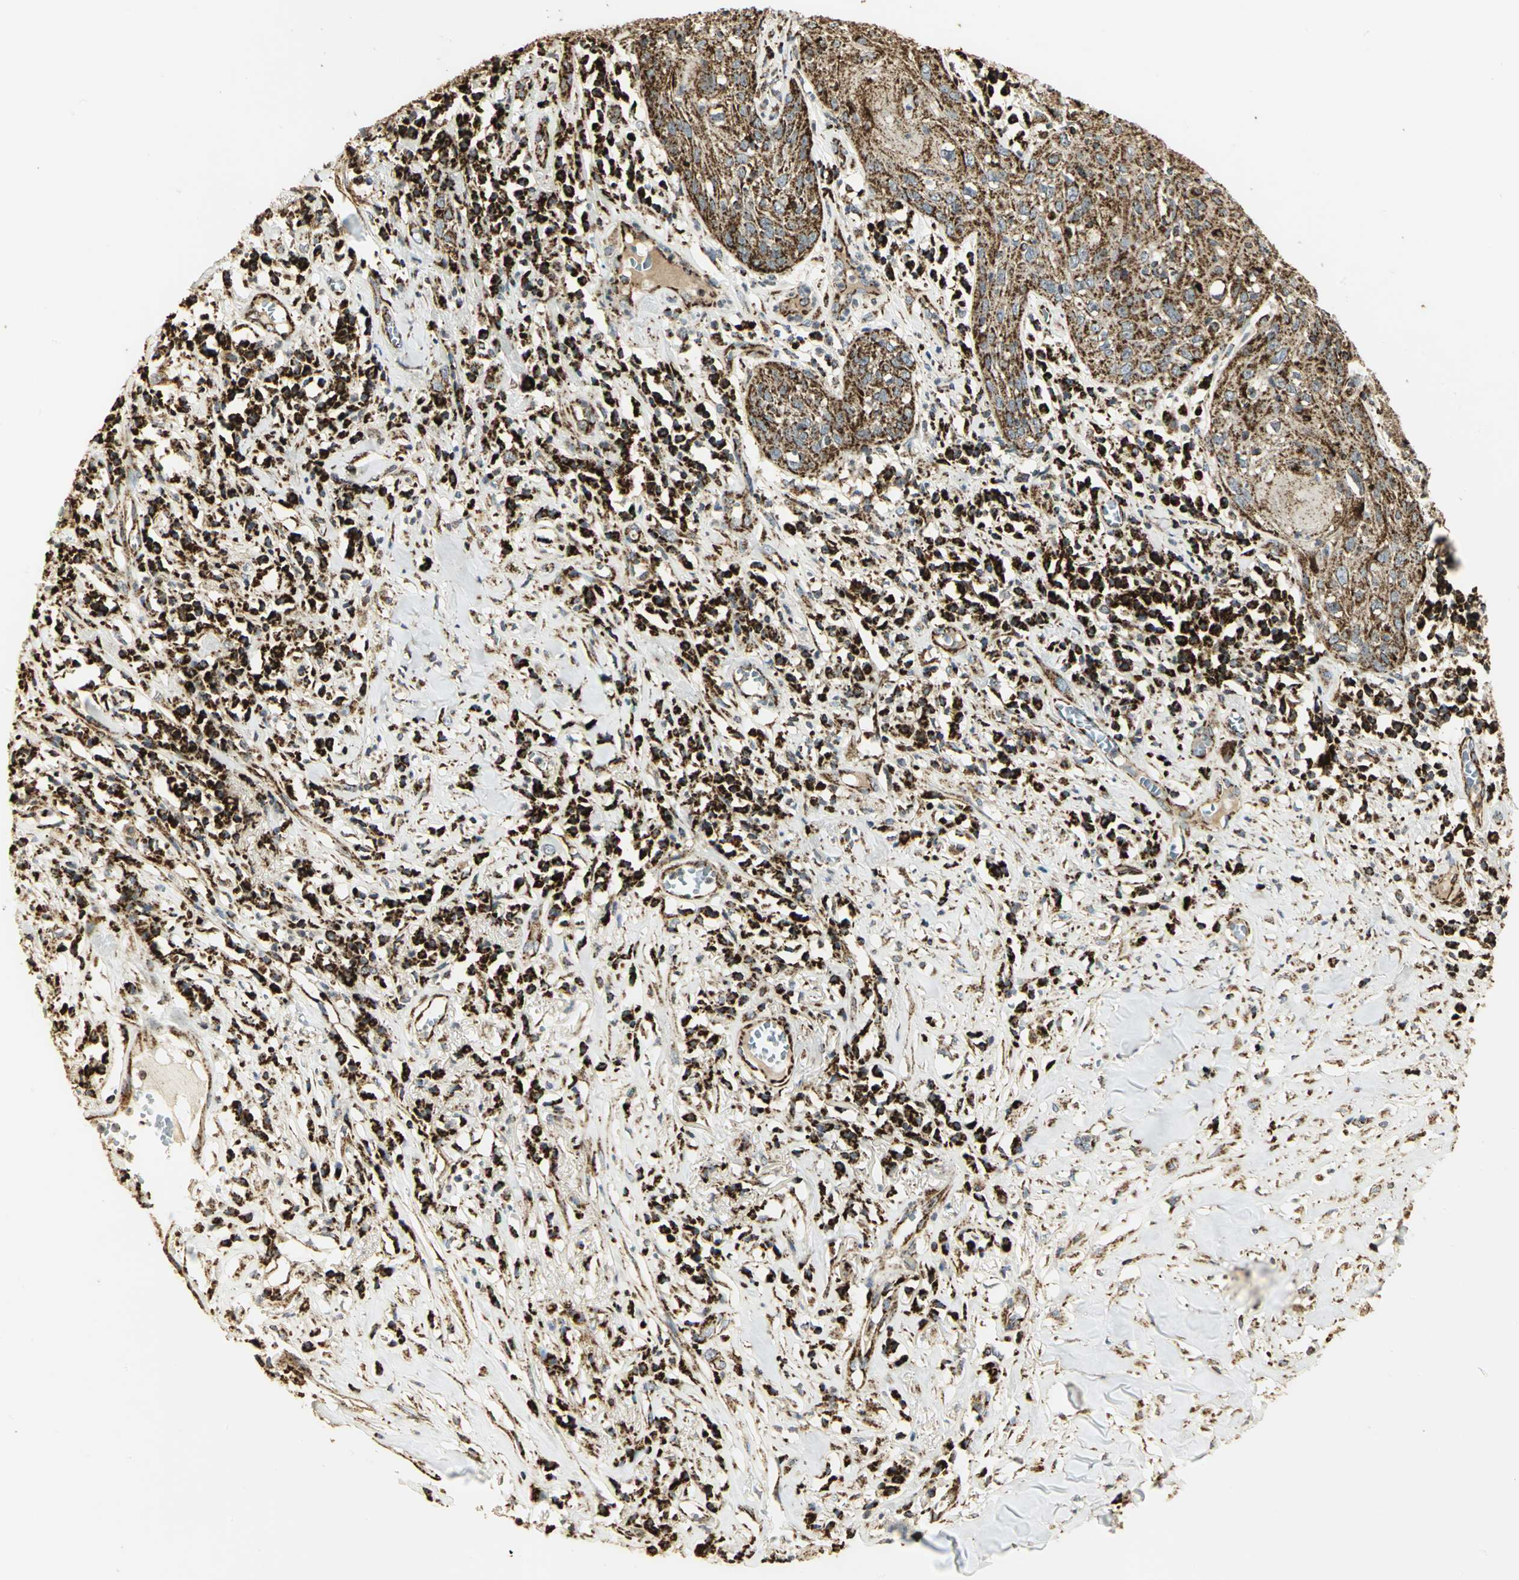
{"staining": {"intensity": "strong", "quantity": ">75%", "location": "cytoplasmic/membranous"}, "tissue": "skin cancer", "cell_type": "Tumor cells", "image_type": "cancer", "snomed": [{"axis": "morphology", "description": "Squamous cell carcinoma, NOS"}, {"axis": "topography", "description": "Skin"}], "caption": "Skin cancer stained for a protein (brown) exhibits strong cytoplasmic/membranous positive staining in about >75% of tumor cells.", "gene": "VDAC1", "patient": {"sex": "male", "age": 65}}